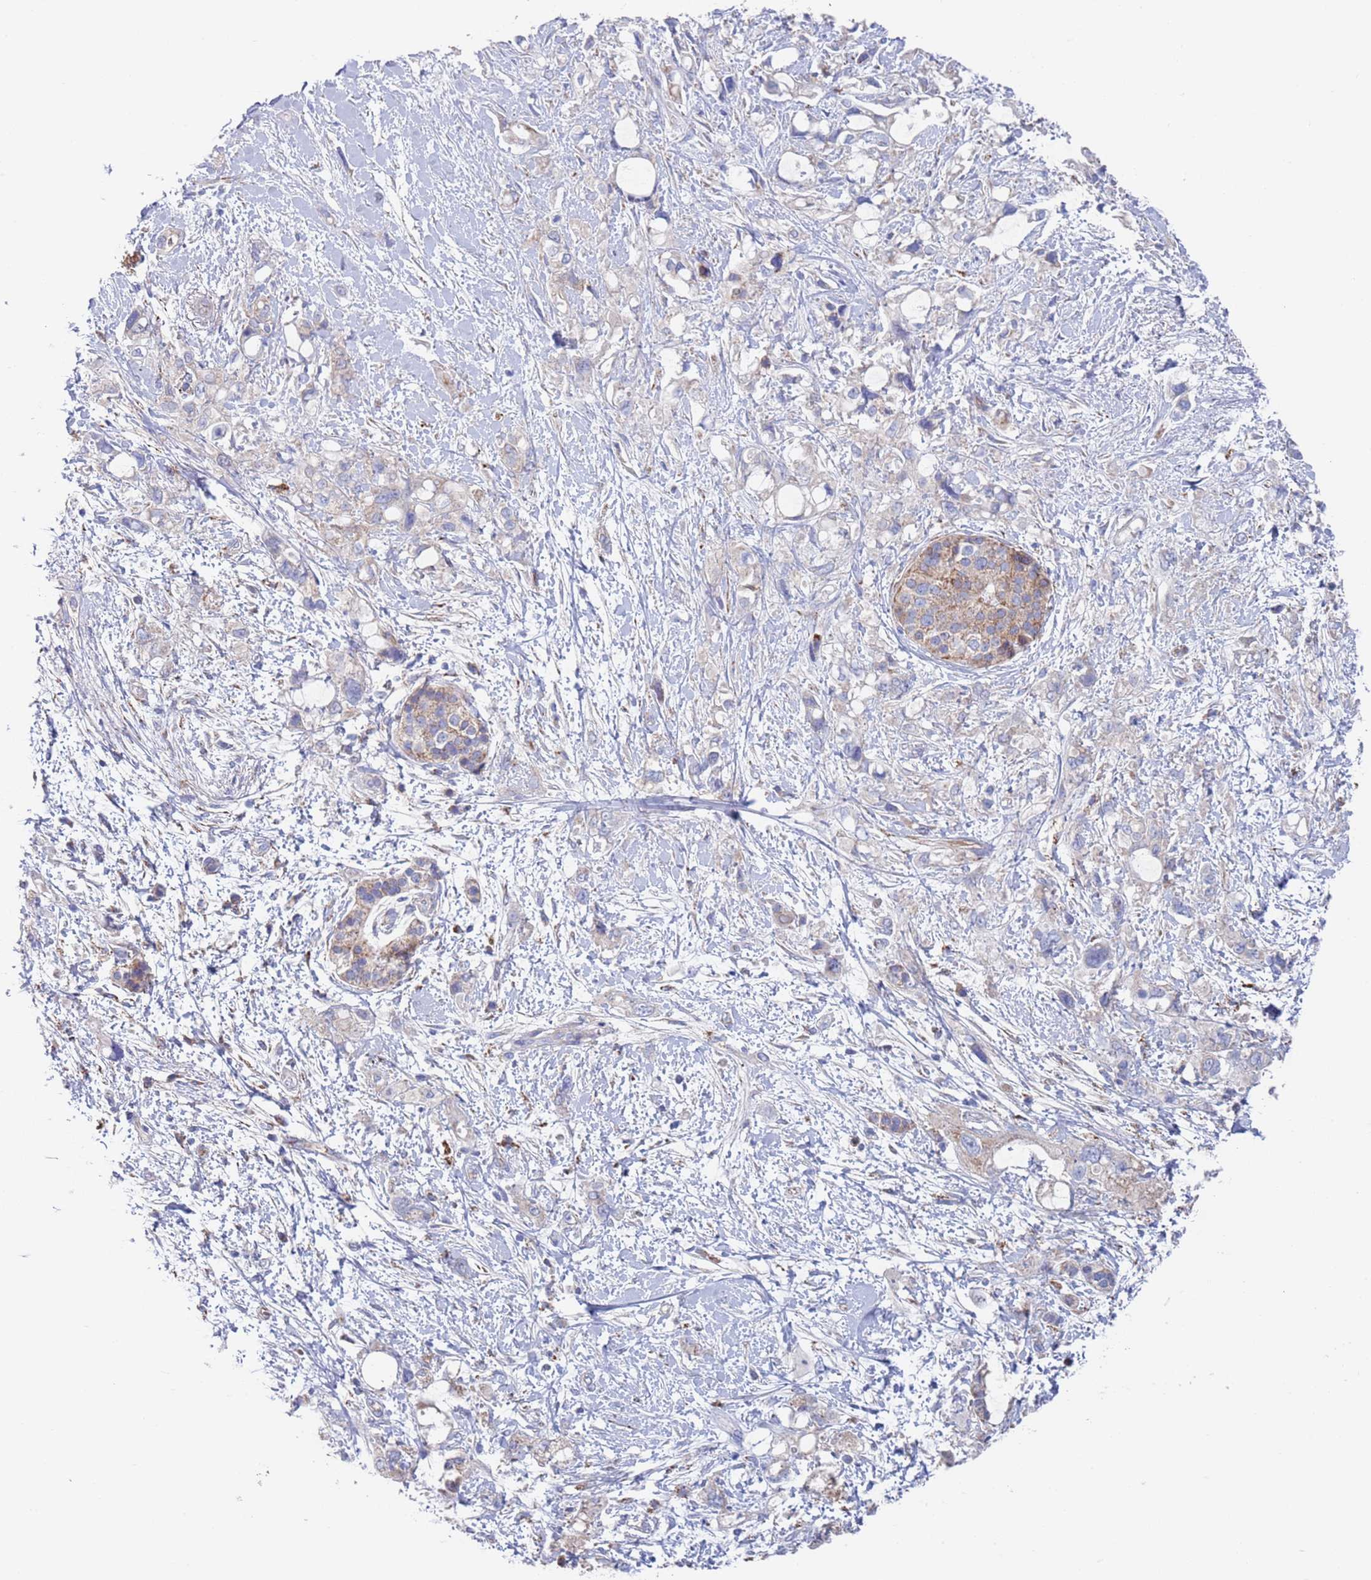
{"staining": {"intensity": "weak", "quantity": "25%-75%", "location": "cytoplasmic/membranous"}, "tissue": "pancreatic cancer", "cell_type": "Tumor cells", "image_type": "cancer", "snomed": [{"axis": "morphology", "description": "Adenocarcinoma, NOS"}, {"axis": "topography", "description": "Pancreas"}], "caption": "This is an image of IHC staining of pancreatic cancer (adenocarcinoma), which shows weak expression in the cytoplasmic/membranous of tumor cells.", "gene": "CHCHD6", "patient": {"sex": "female", "age": 56}}